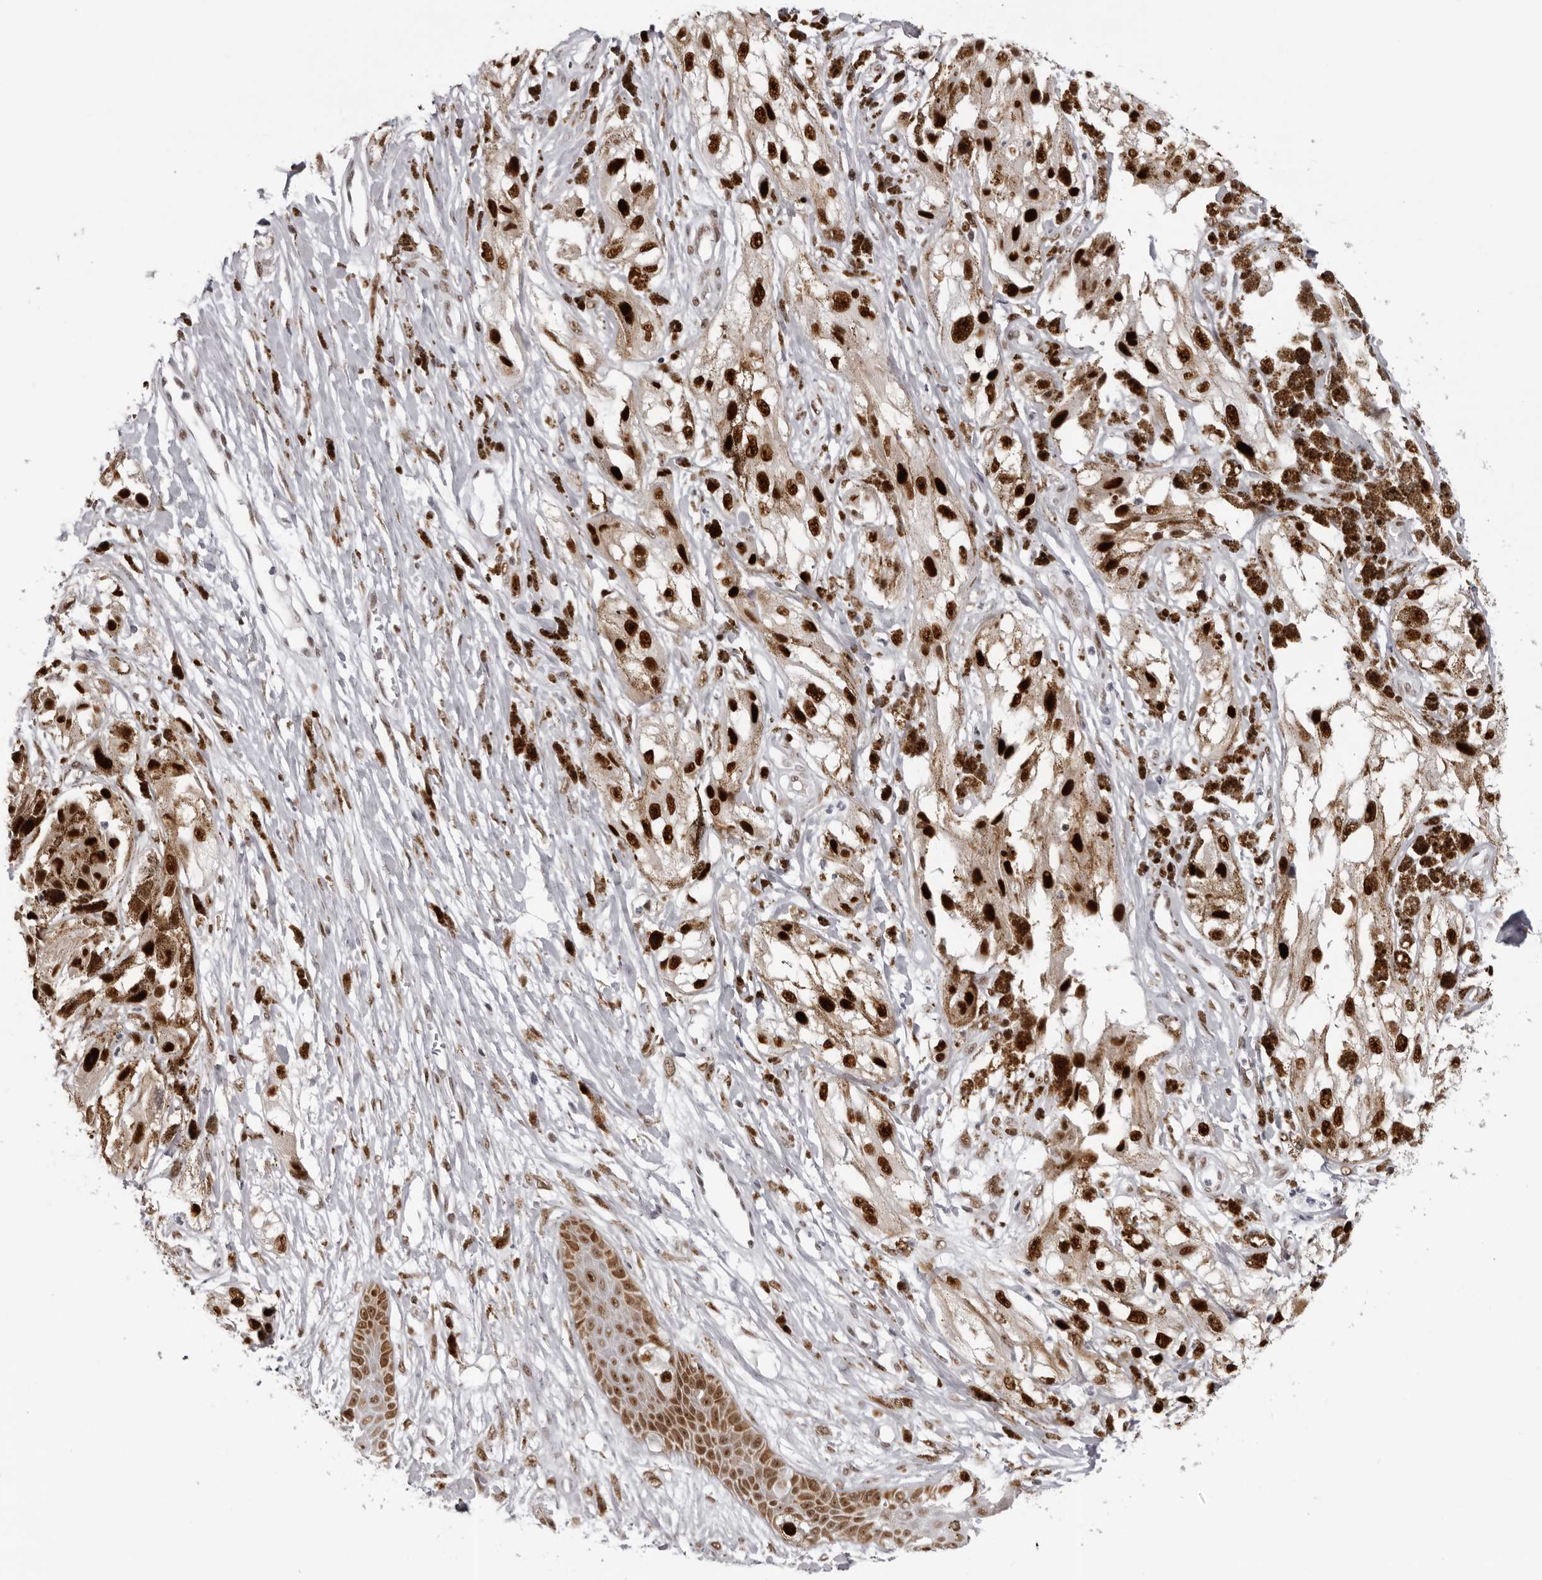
{"staining": {"intensity": "strong", "quantity": ">75%", "location": "nuclear"}, "tissue": "melanoma", "cell_type": "Tumor cells", "image_type": "cancer", "snomed": [{"axis": "morphology", "description": "Malignant melanoma, NOS"}, {"axis": "topography", "description": "Skin"}], "caption": "Immunohistochemical staining of malignant melanoma exhibits high levels of strong nuclear staining in about >75% of tumor cells. (brown staining indicates protein expression, while blue staining denotes nuclei).", "gene": "HEXIM2", "patient": {"sex": "male", "age": 88}}